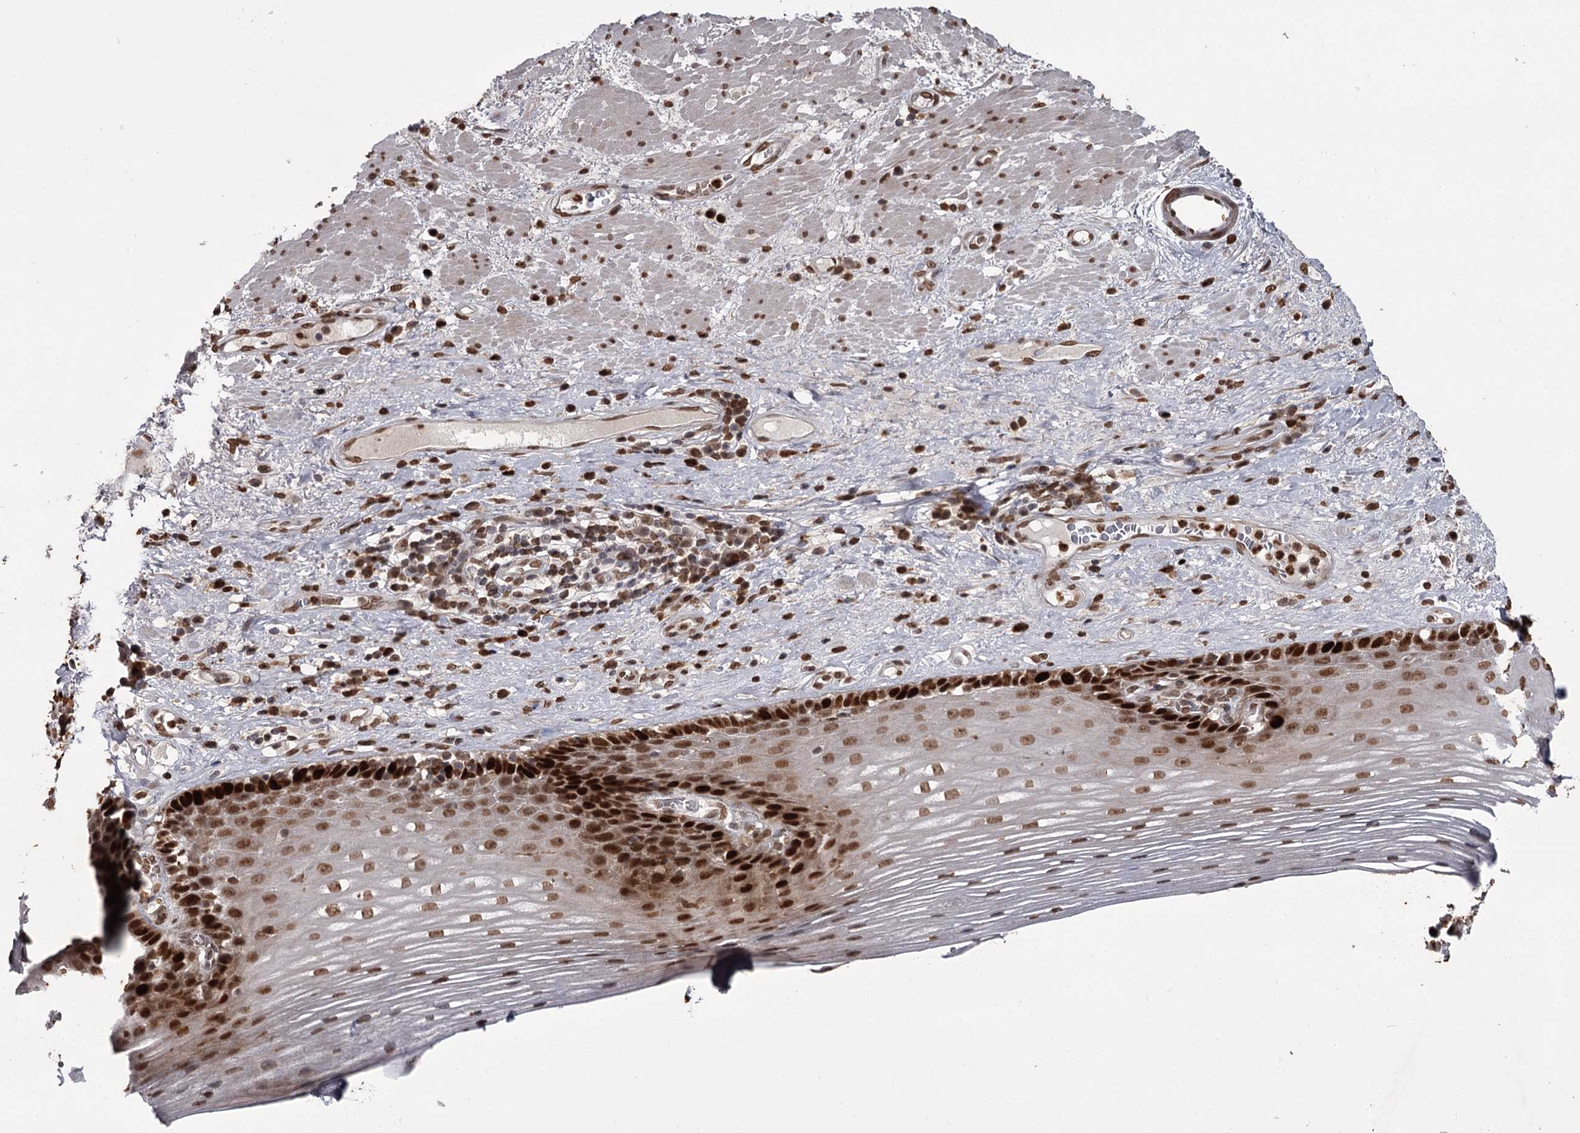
{"staining": {"intensity": "strong", "quantity": ">75%", "location": "nuclear"}, "tissue": "esophagus", "cell_type": "Squamous epithelial cells", "image_type": "normal", "snomed": [{"axis": "morphology", "description": "Normal tissue, NOS"}, {"axis": "topography", "description": "Esophagus"}], "caption": "Protein expression analysis of normal esophagus demonstrates strong nuclear expression in about >75% of squamous epithelial cells.", "gene": "THYN1", "patient": {"sex": "male", "age": 62}}